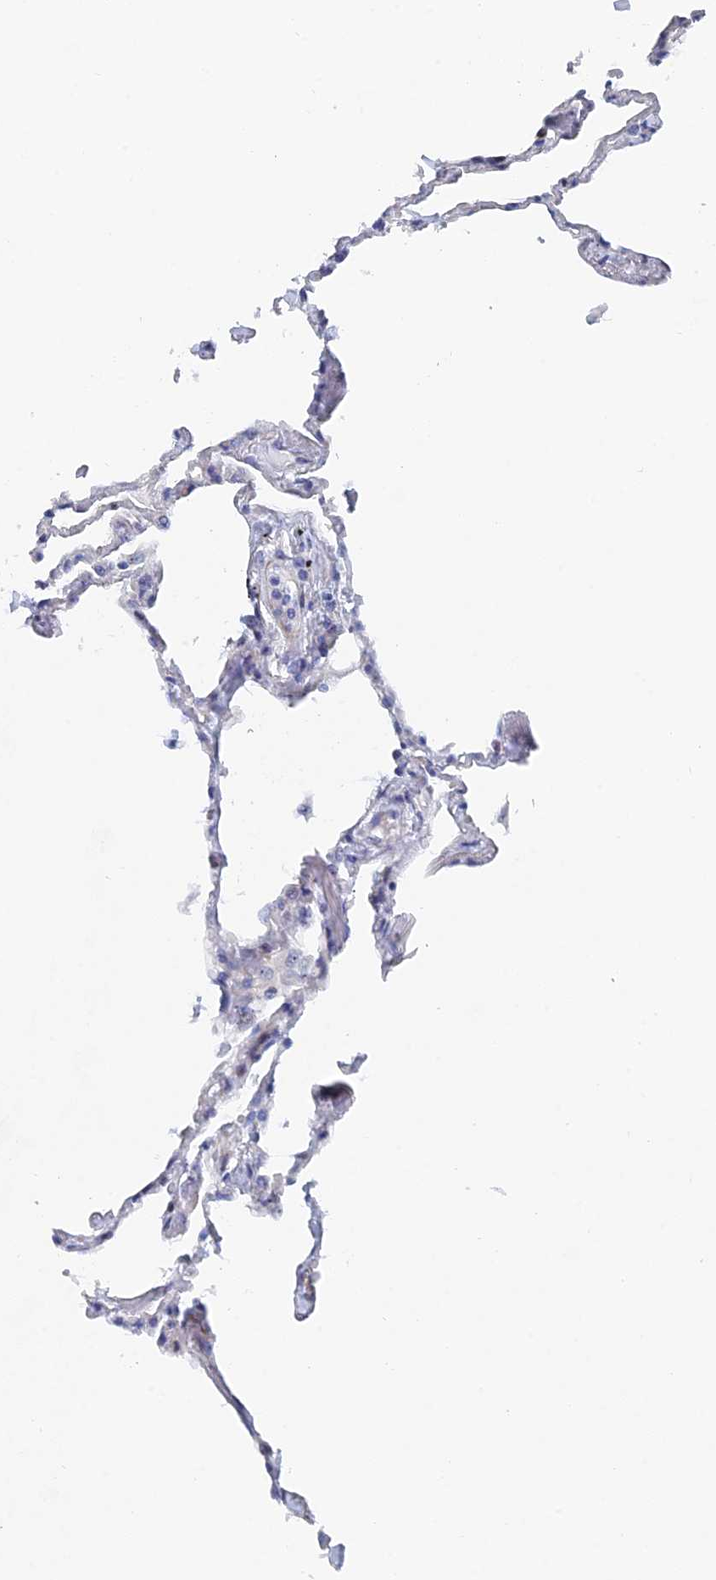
{"staining": {"intensity": "negative", "quantity": "none", "location": "none"}, "tissue": "lung", "cell_type": "Alveolar cells", "image_type": "normal", "snomed": [{"axis": "morphology", "description": "Normal tissue, NOS"}, {"axis": "topography", "description": "Lung"}], "caption": "Immunohistochemical staining of benign lung exhibits no significant positivity in alveolar cells. The staining was performed using DAB (3,3'-diaminobenzidine) to visualize the protein expression in brown, while the nuclei were stained in blue with hematoxylin (Magnification: 20x).", "gene": "DRGX", "patient": {"sex": "female", "age": 67}}